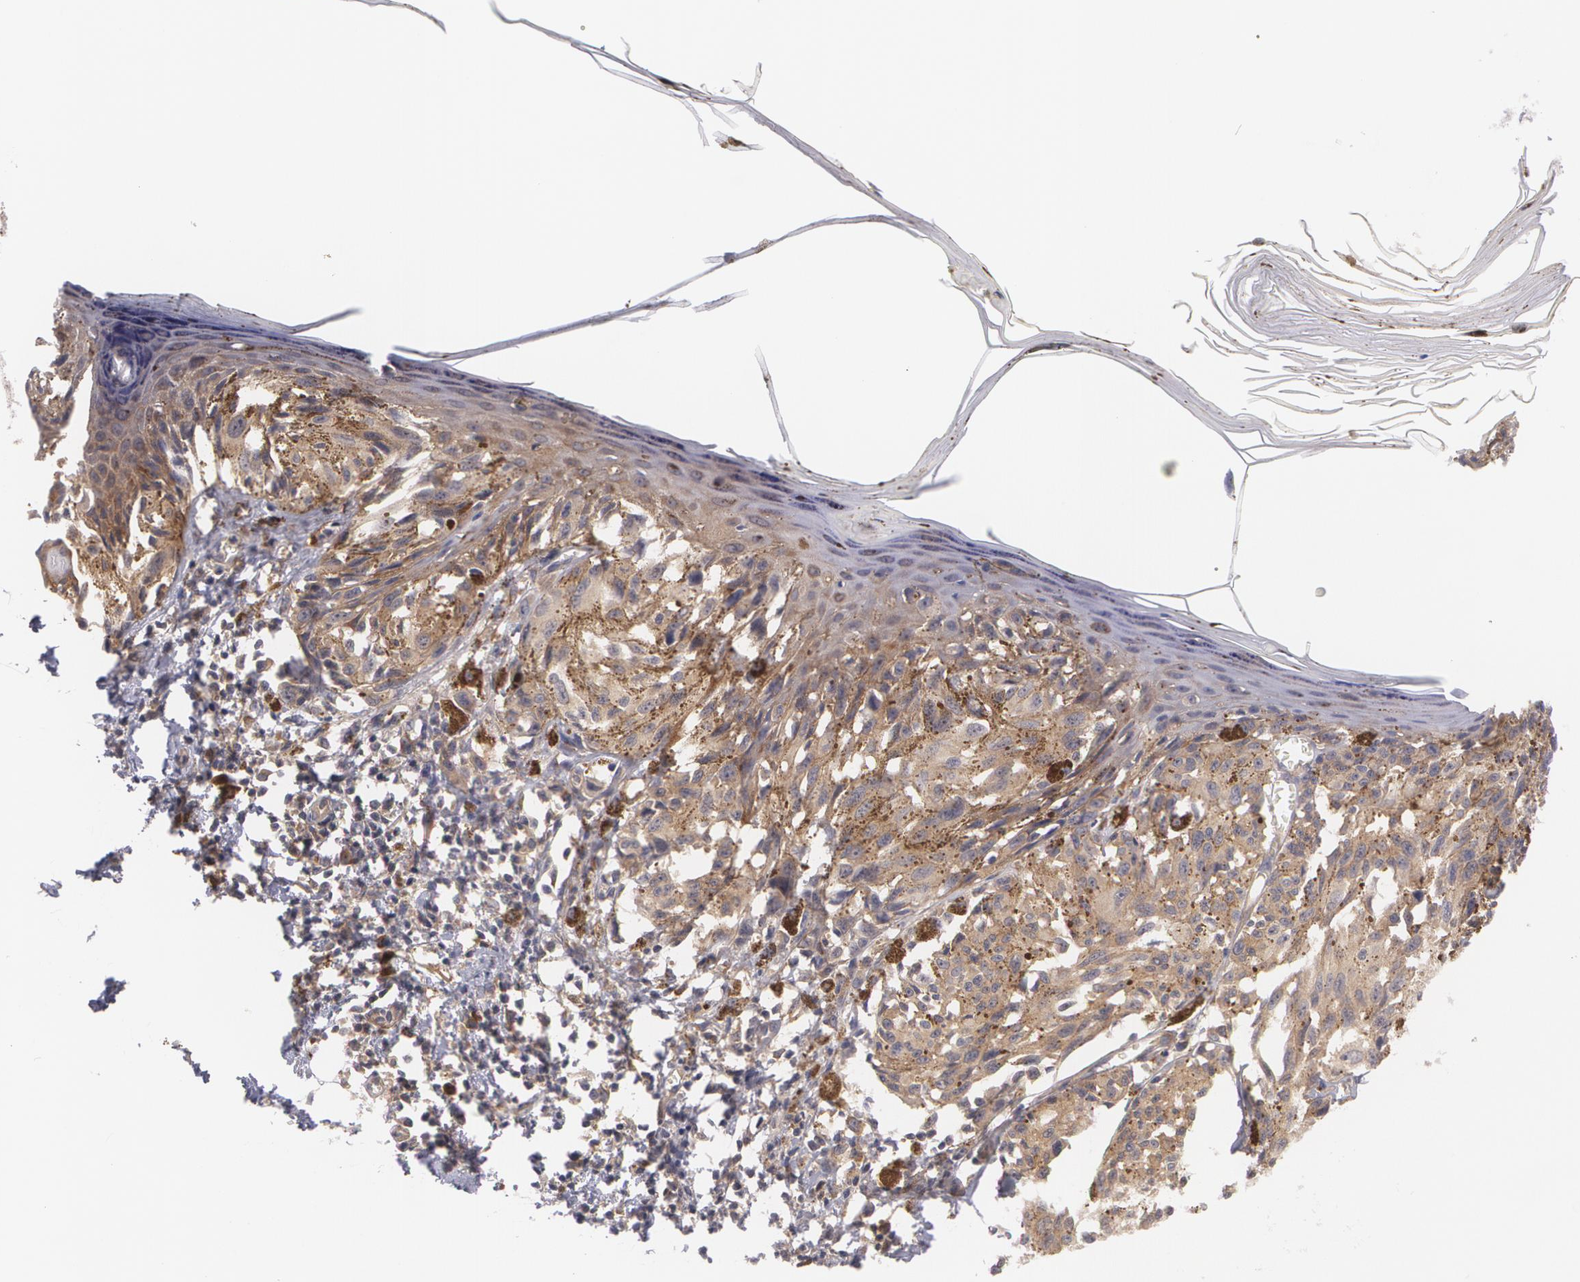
{"staining": {"intensity": "moderate", "quantity": ">75%", "location": "cytoplasmic/membranous"}, "tissue": "melanoma", "cell_type": "Tumor cells", "image_type": "cancer", "snomed": [{"axis": "morphology", "description": "Malignant melanoma, NOS"}, {"axis": "topography", "description": "Skin"}], "caption": "Human malignant melanoma stained with a brown dye demonstrates moderate cytoplasmic/membranous positive expression in about >75% of tumor cells.", "gene": "CASK", "patient": {"sex": "female", "age": 72}}